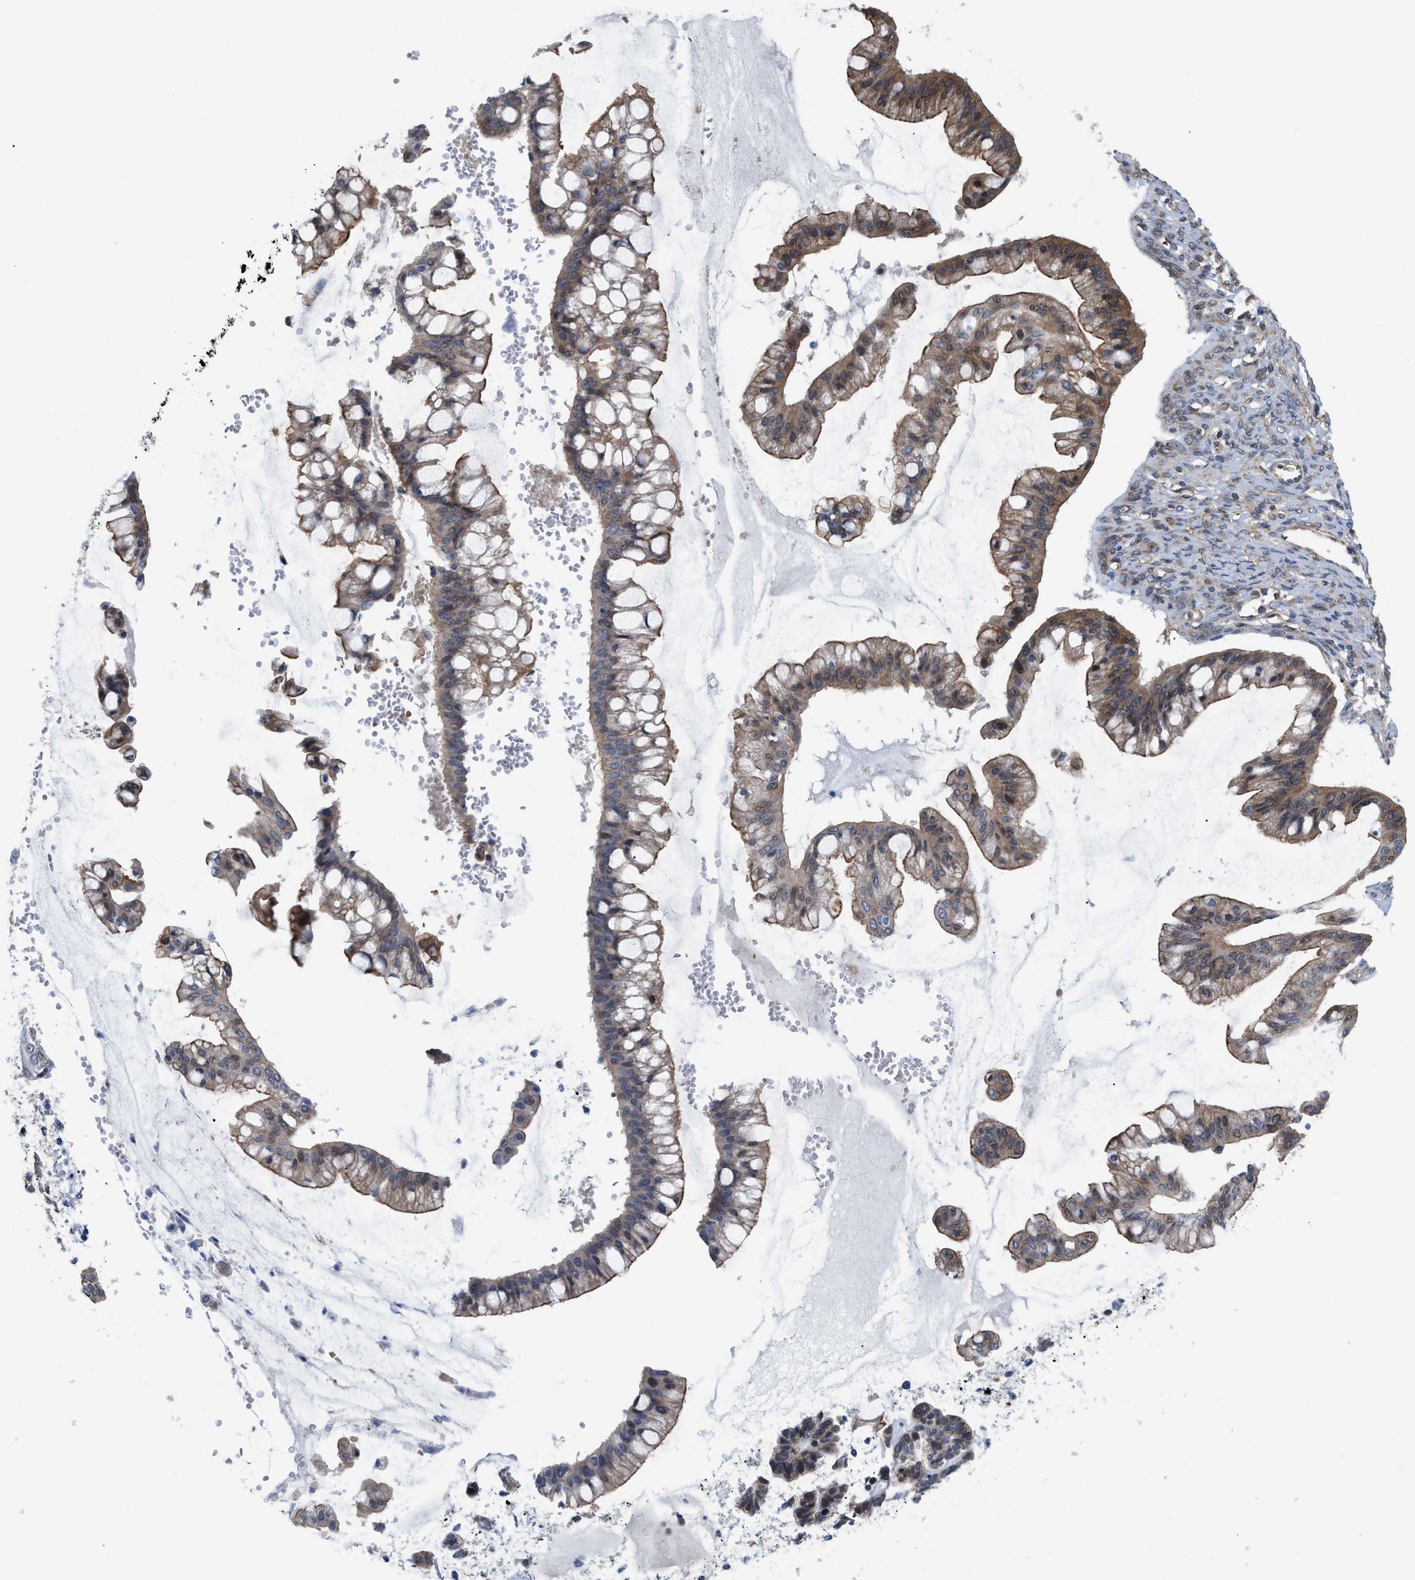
{"staining": {"intensity": "moderate", "quantity": "25%-75%", "location": "cytoplasmic/membranous,nuclear"}, "tissue": "ovarian cancer", "cell_type": "Tumor cells", "image_type": "cancer", "snomed": [{"axis": "morphology", "description": "Cystadenocarcinoma, mucinous, NOS"}, {"axis": "topography", "description": "Ovary"}], "caption": "Immunohistochemistry (IHC) staining of ovarian cancer, which shows medium levels of moderate cytoplasmic/membranous and nuclear expression in about 25%-75% of tumor cells indicating moderate cytoplasmic/membranous and nuclear protein staining. The staining was performed using DAB (3,3'-diaminobenzidine) (brown) for protein detection and nuclei were counterstained in hematoxylin (blue).", "gene": "GPRASP2", "patient": {"sex": "female", "age": 73}}